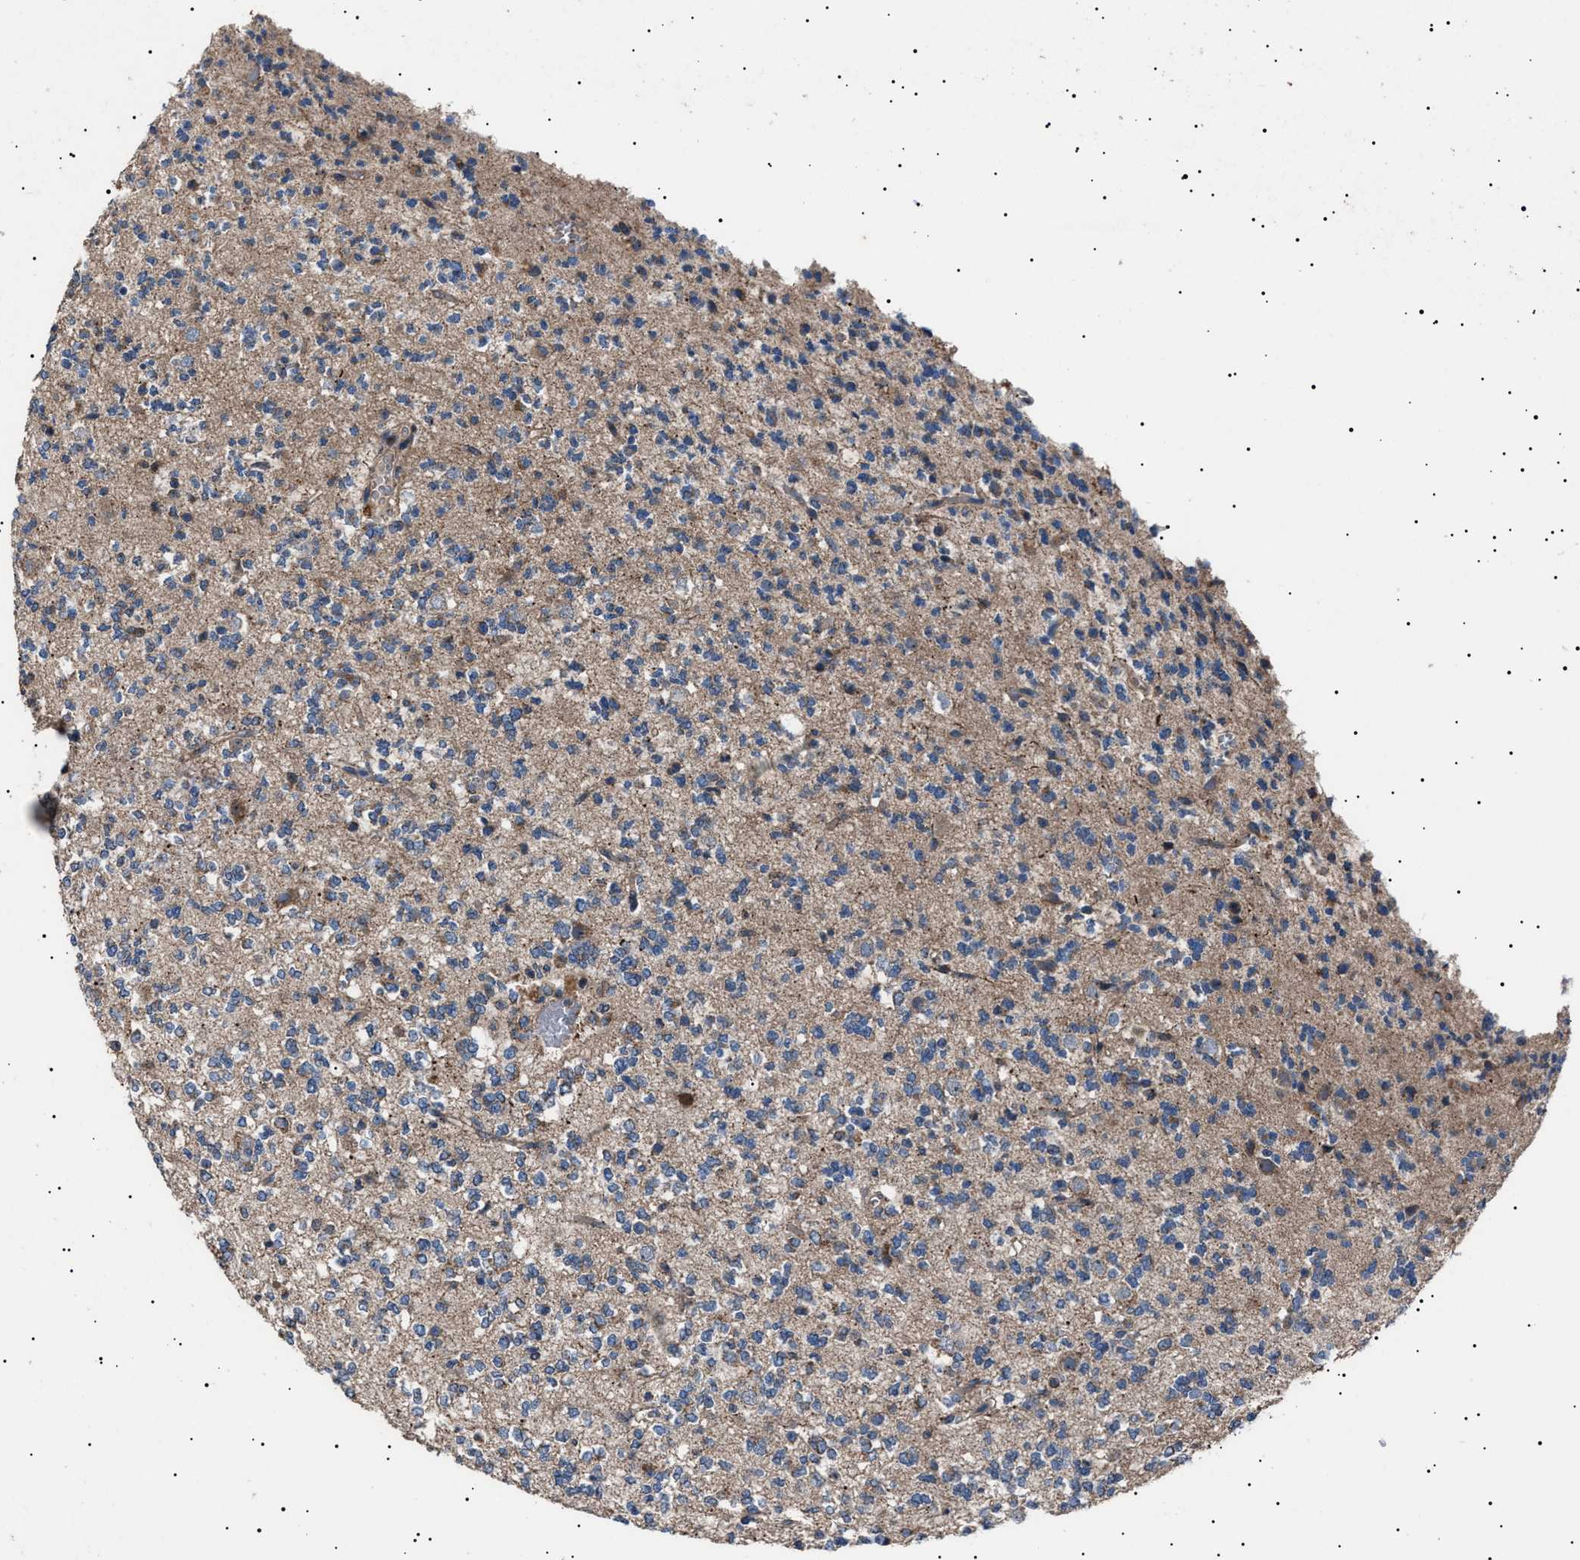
{"staining": {"intensity": "weak", "quantity": ">75%", "location": "cytoplasmic/membranous"}, "tissue": "glioma", "cell_type": "Tumor cells", "image_type": "cancer", "snomed": [{"axis": "morphology", "description": "Glioma, malignant, Low grade"}, {"axis": "topography", "description": "Brain"}], "caption": "Weak cytoplasmic/membranous staining is appreciated in about >75% of tumor cells in malignant glioma (low-grade). Nuclei are stained in blue.", "gene": "PTRH1", "patient": {"sex": "male", "age": 38}}